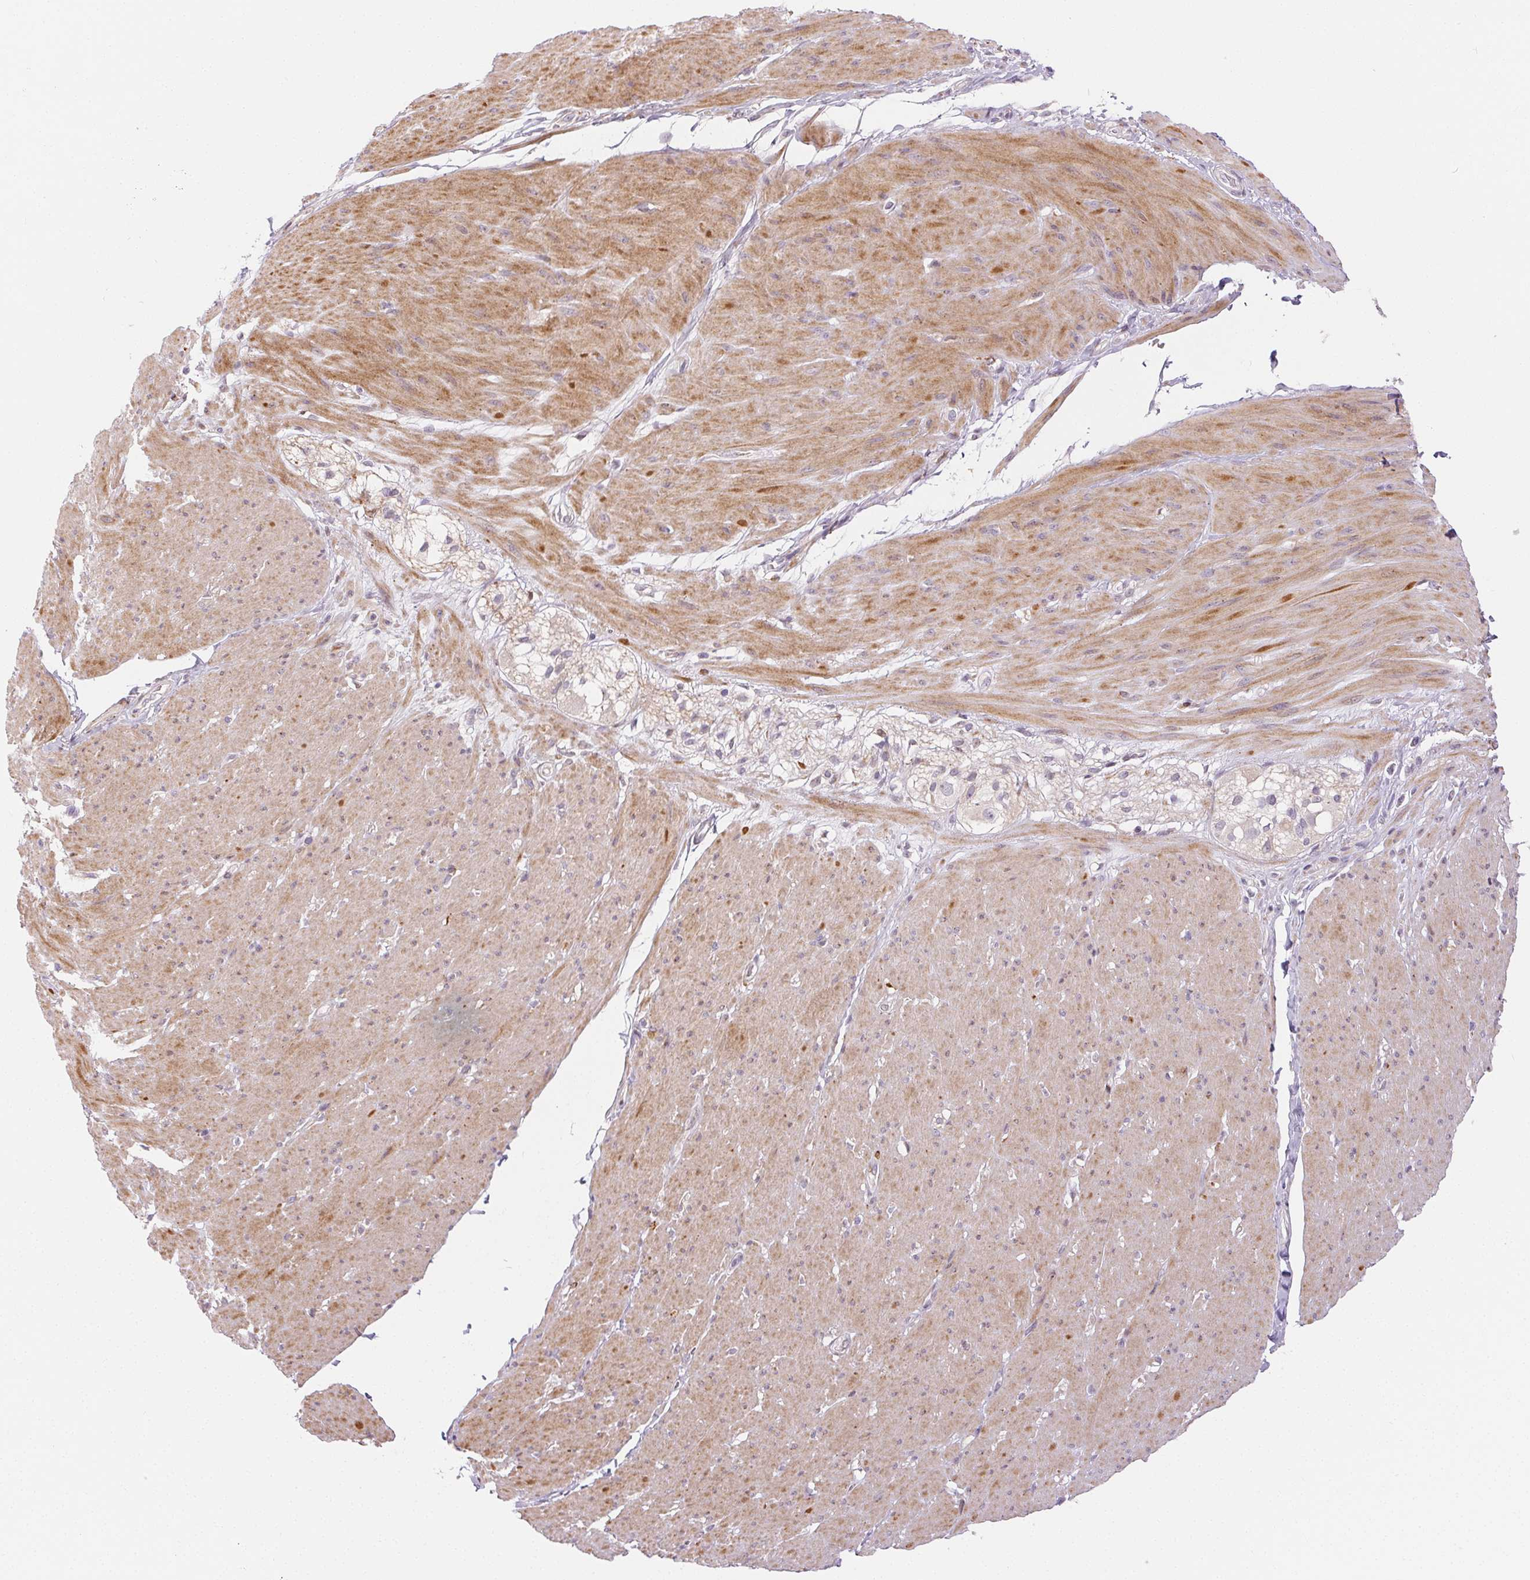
{"staining": {"intensity": "moderate", "quantity": "25%-75%", "location": "cytoplasmic/membranous"}, "tissue": "smooth muscle", "cell_type": "Smooth muscle cells", "image_type": "normal", "snomed": [{"axis": "morphology", "description": "Normal tissue, NOS"}, {"axis": "topography", "description": "Smooth muscle"}, {"axis": "topography", "description": "Rectum"}], "caption": "Approximately 25%-75% of smooth muscle cells in benign human smooth muscle display moderate cytoplasmic/membranous protein staining as visualized by brown immunohistochemical staining.", "gene": "RPGRIP1", "patient": {"sex": "male", "age": 53}}